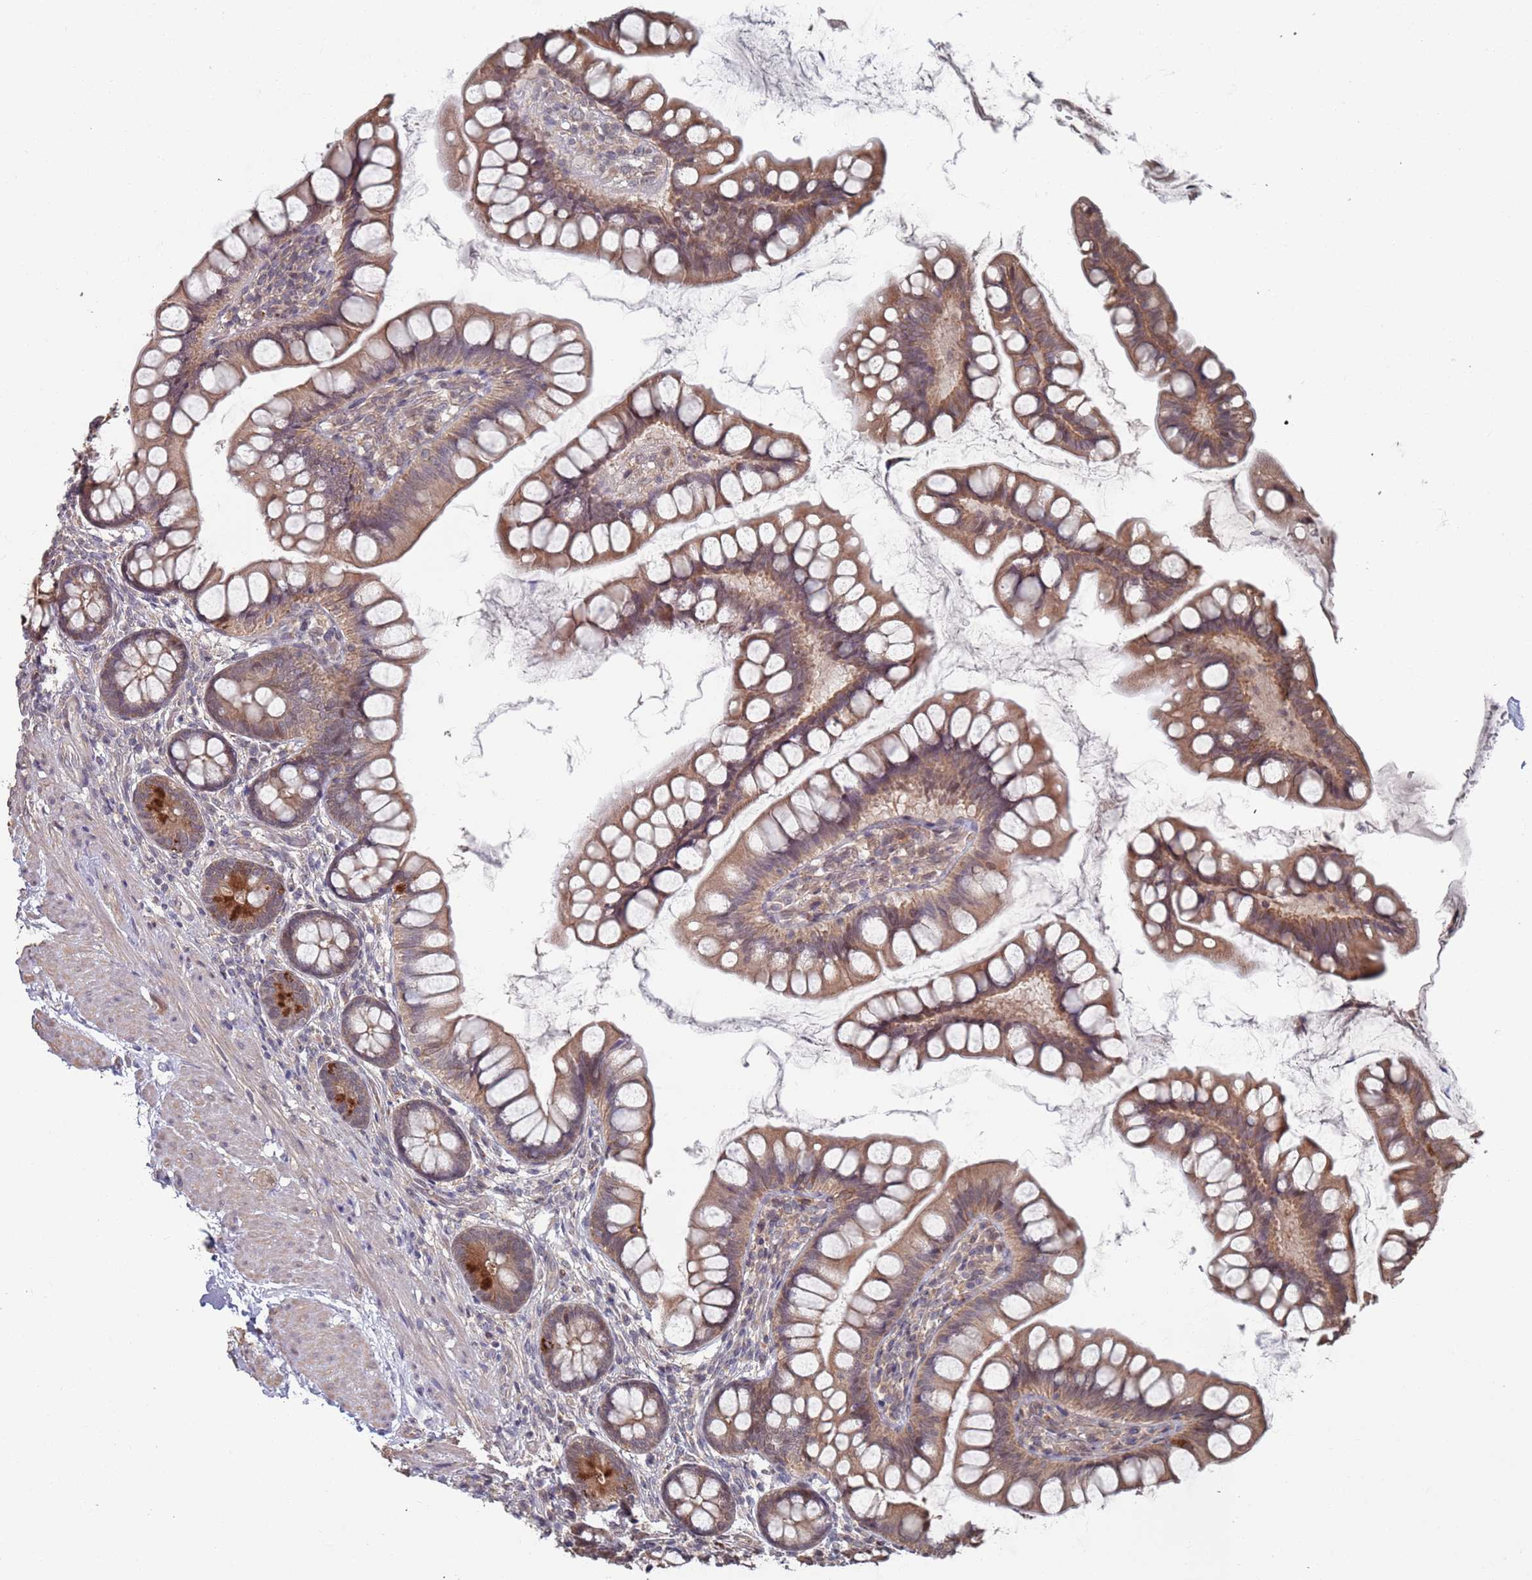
{"staining": {"intensity": "moderate", "quantity": ">75%", "location": "cytoplasmic/membranous"}, "tissue": "small intestine", "cell_type": "Glandular cells", "image_type": "normal", "snomed": [{"axis": "morphology", "description": "Normal tissue, NOS"}, {"axis": "topography", "description": "Small intestine"}], "caption": "Immunohistochemical staining of unremarkable small intestine reveals >75% levels of moderate cytoplasmic/membranous protein staining in approximately >75% of glandular cells.", "gene": "DGKD", "patient": {"sex": "male", "age": 70}}